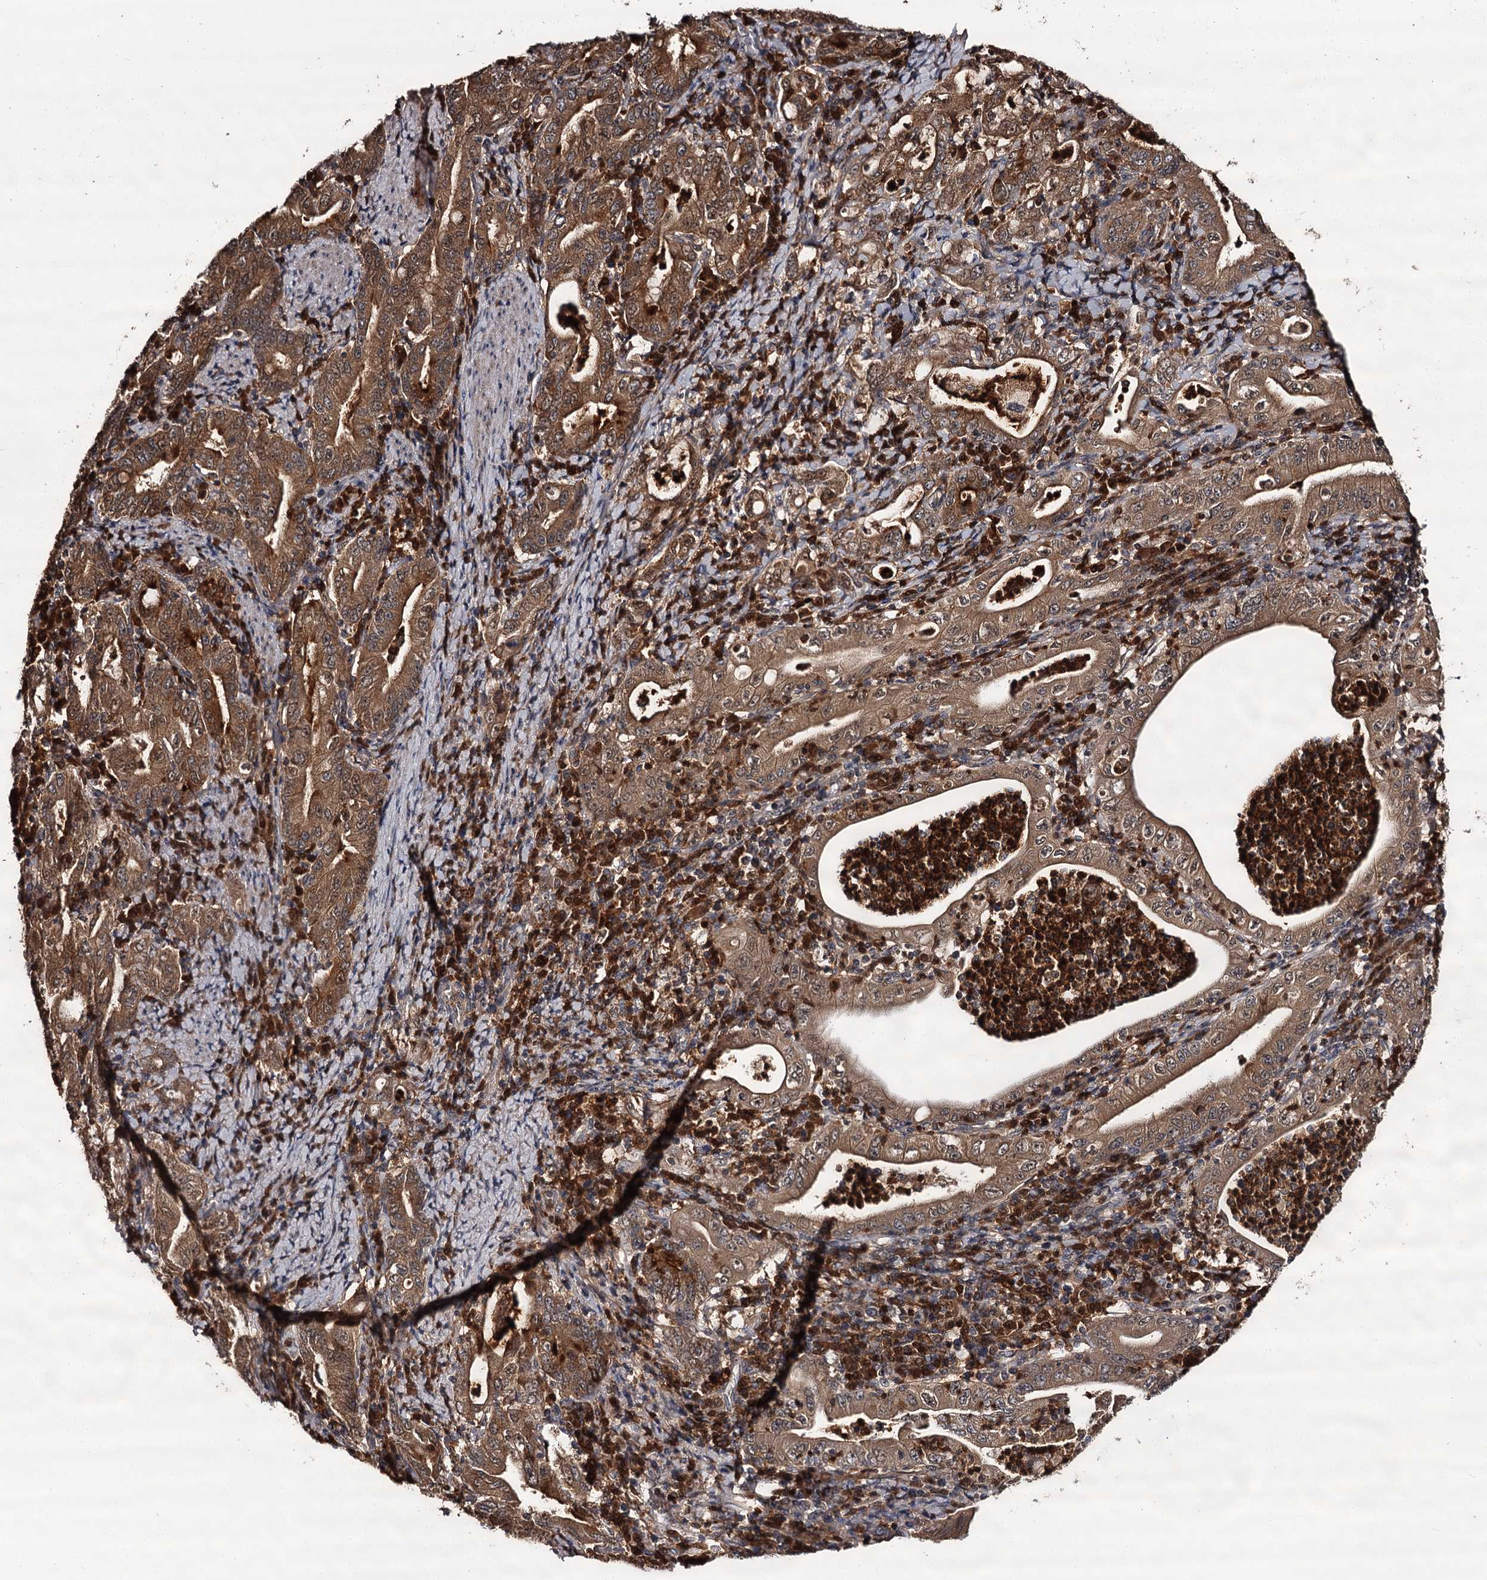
{"staining": {"intensity": "moderate", "quantity": ">75%", "location": "cytoplasmic/membranous"}, "tissue": "stomach cancer", "cell_type": "Tumor cells", "image_type": "cancer", "snomed": [{"axis": "morphology", "description": "Normal tissue, NOS"}, {"axis": "morphology", "description": "Adenocarcinoma, NOS"}, {"axis": "topography", "description": "Esophagus"}, {"axis": "topography", "description": "Stomach, upper"}, {"axis": "topography", "description": "Peripheral nerve tissue"}], "caption": "Brown immunohistochemical staining in adenocarcinoma (stomach) displays moderate cytoplasmic/membranous positivity in approximately >75% of tumor cells.", "gene": "TTC12", "patient": {"sex": "male", "age": 62}}